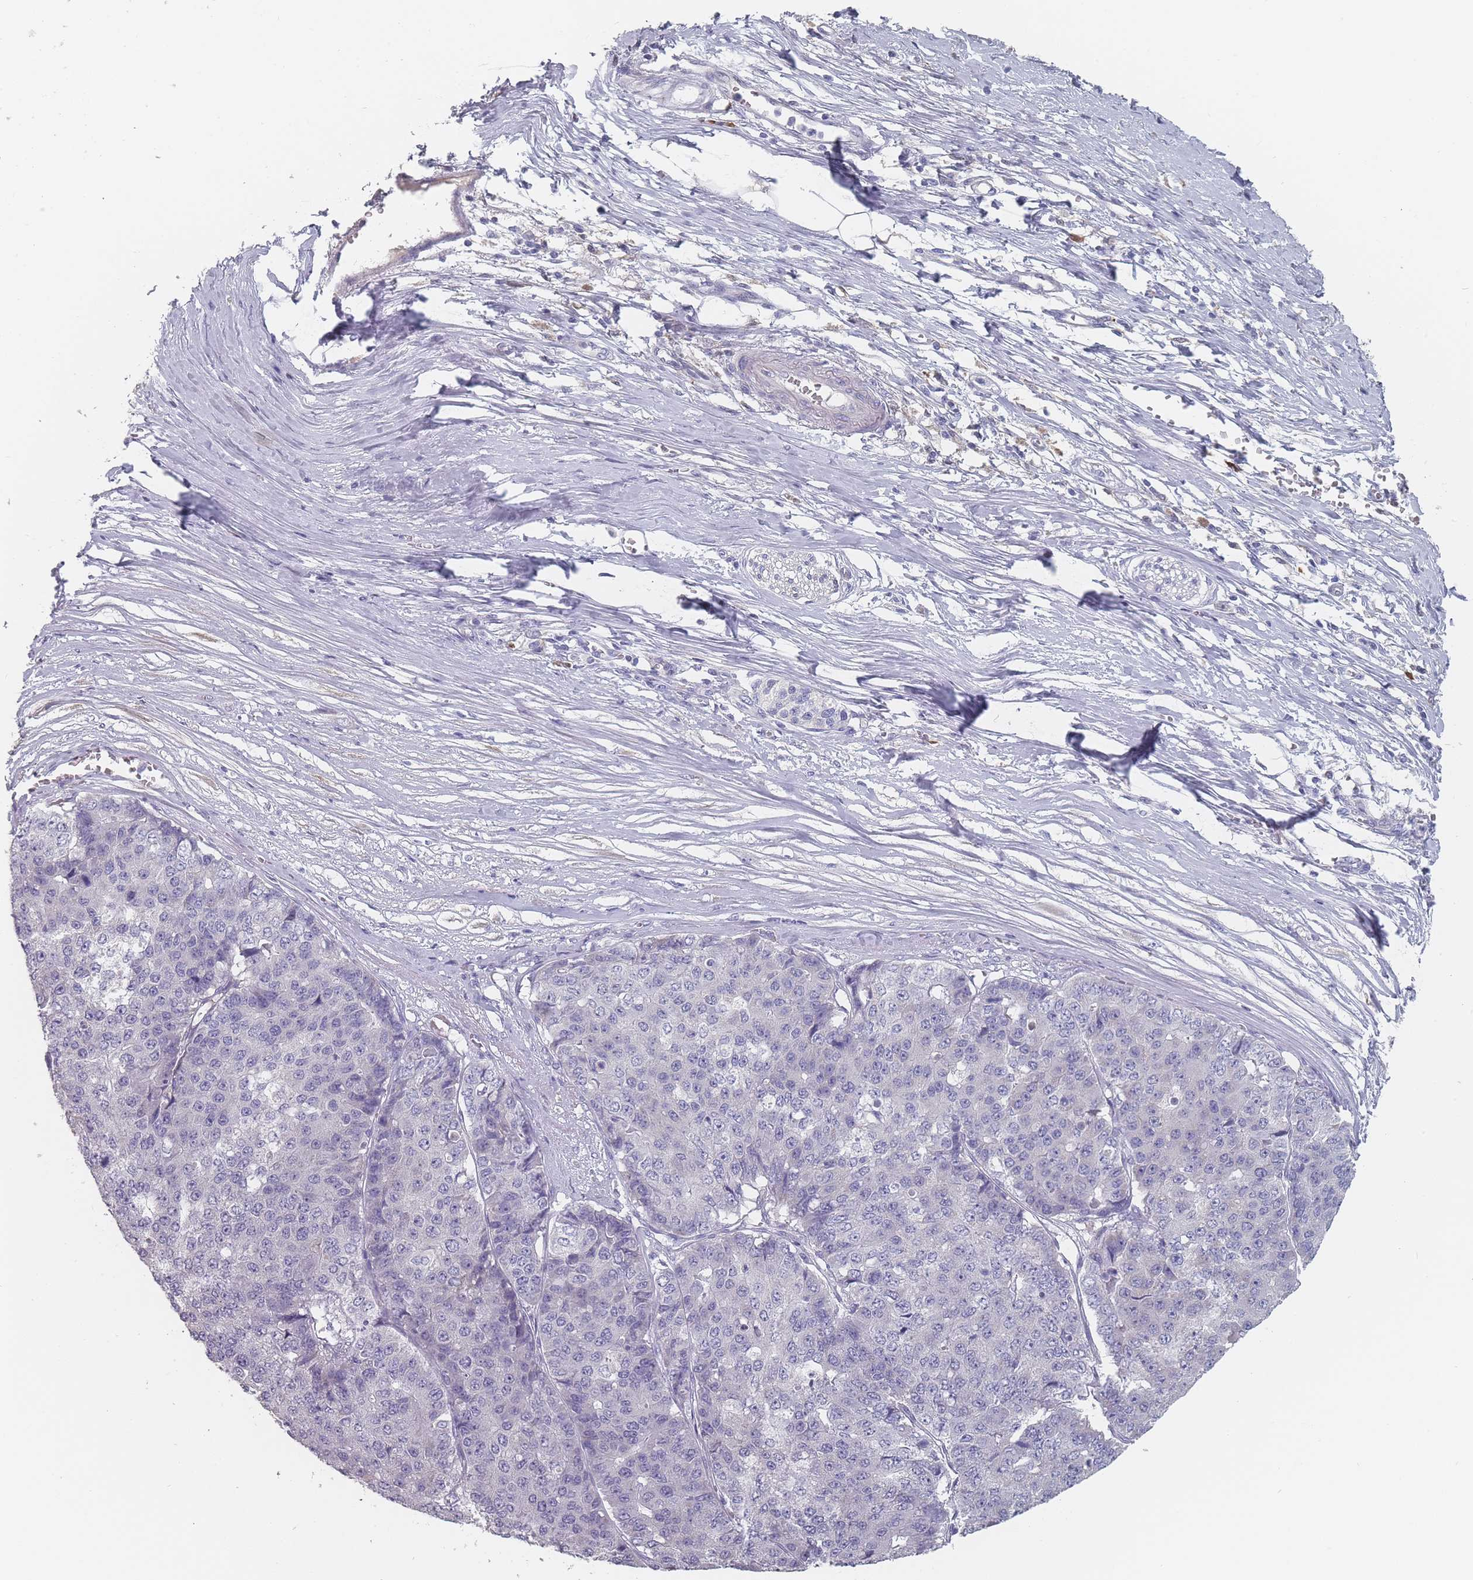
{"staining": {"intensity": "negative", "quantity": "none", "location": "none"}, "tissue": "pancreatic cancer", "cell_type": "Tumor cells", "image_type": "cancer", "snomed": [{"axis": "morphology", "description": "Adenocarcinoma, NOS"}, {"axis": "topography", "description": "Pancreas"}], "caption": "Tumor cells are negative for protein expression in human pancreatic adenocarcinoma. (Brightfield microscopy of DAB IHC at high magnification).", "gene": "SLC35E4", "patient": {"sex": "male", "age": 50}}